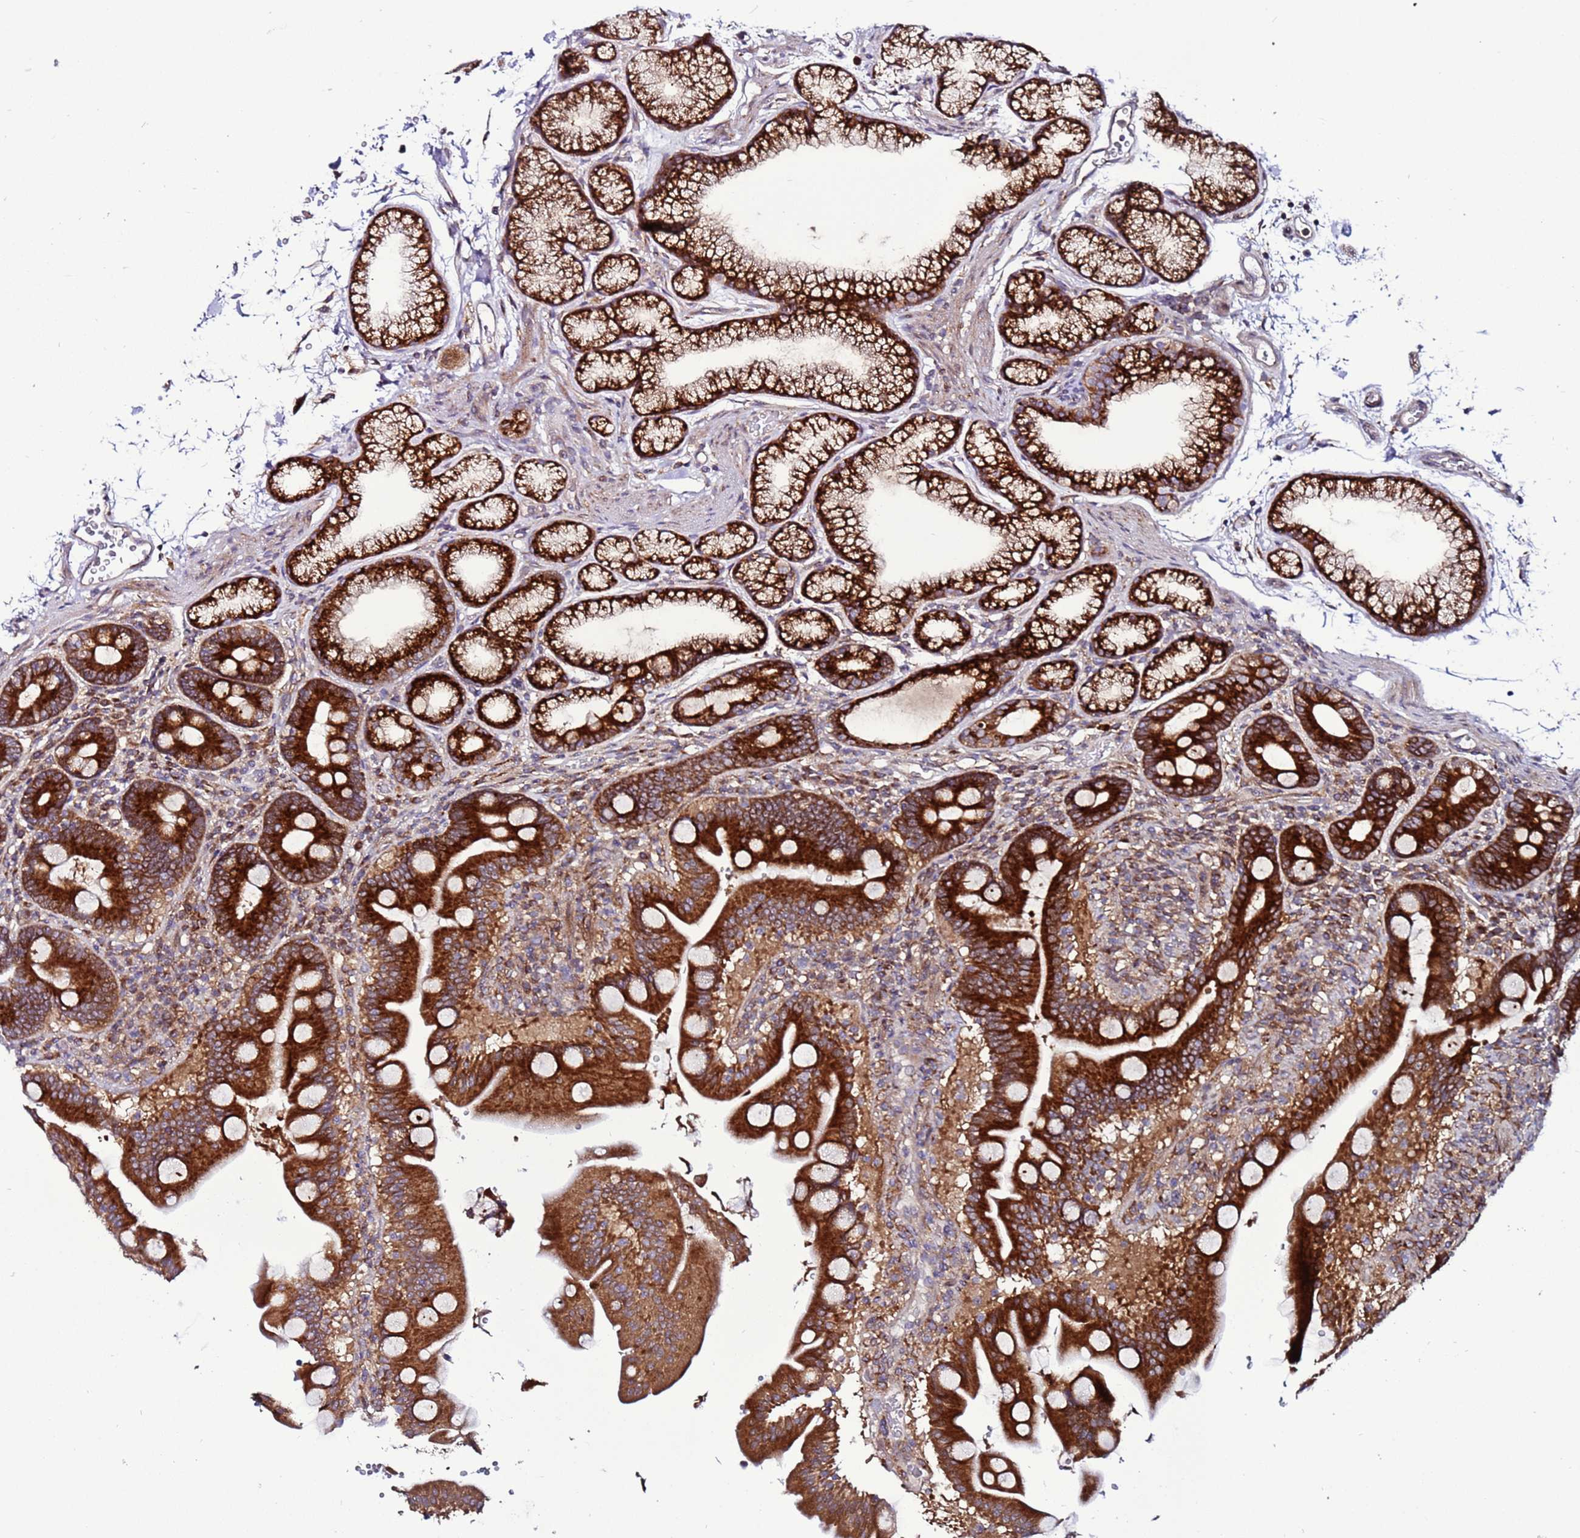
{"staining": {"intensity": "strong", "quantity": ">75%", "location": "cytoplasmic/membranous"}, "tissue": "duodenum", "cell_type": "Glandular cells", "image_type": "normal", "snomed": [{"axis": "morphology", "description": "Normal tissue, NOS"}, {"axis": "topography", "description": "Duodenum"}], "caption": "Immunohistochemical staining of unremarkable human duodenum exhibits strong cytoplasmic/membranous protein staining in approximately >75% of glandular cells. The protein is stained brown, and the nuclei are stained in blue (DAB IHC with brightfield microscopy, high magnification).", "gene": "TMEM176B", "patient": {"sex": "male", "age": 54}}